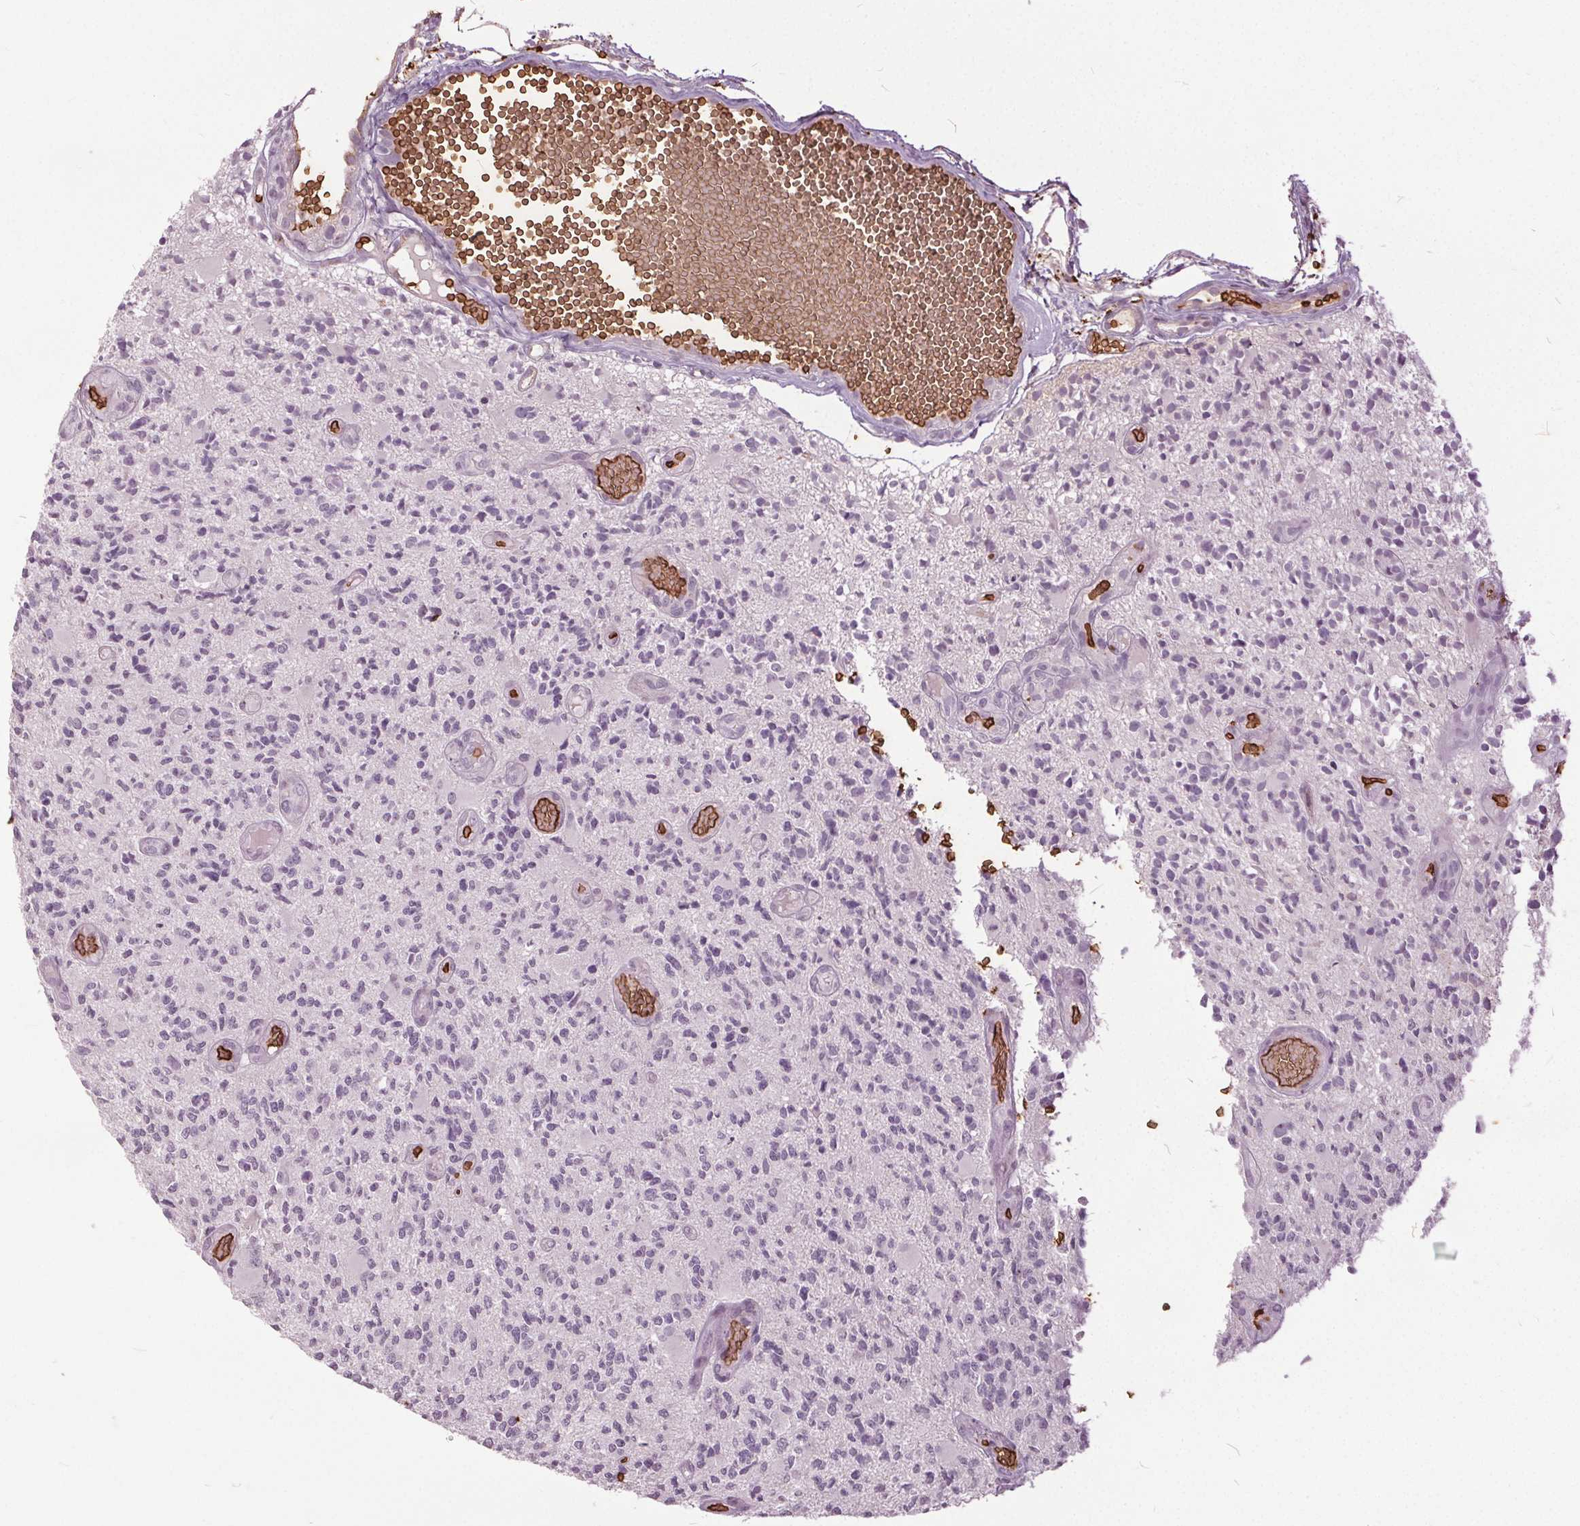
{"staining": {"intensity": "negative", "quantity": "none", "location": "none"}, "tissue": "glioma", "cell_type": "Tumor cells", "image_type": "cancer", "snomed": [{"axis": "morphology", "description": "Glioma, malignant, High grade"}, {"axis": "topography", "description": "Brain"}], "caption": "DAB immunohistochemical staining of human malignant glioma (high-grade) displays no significant expression in tumor cells.", "gene": "SLC4A1", "patient": {"sex": "female", "age": 63}}